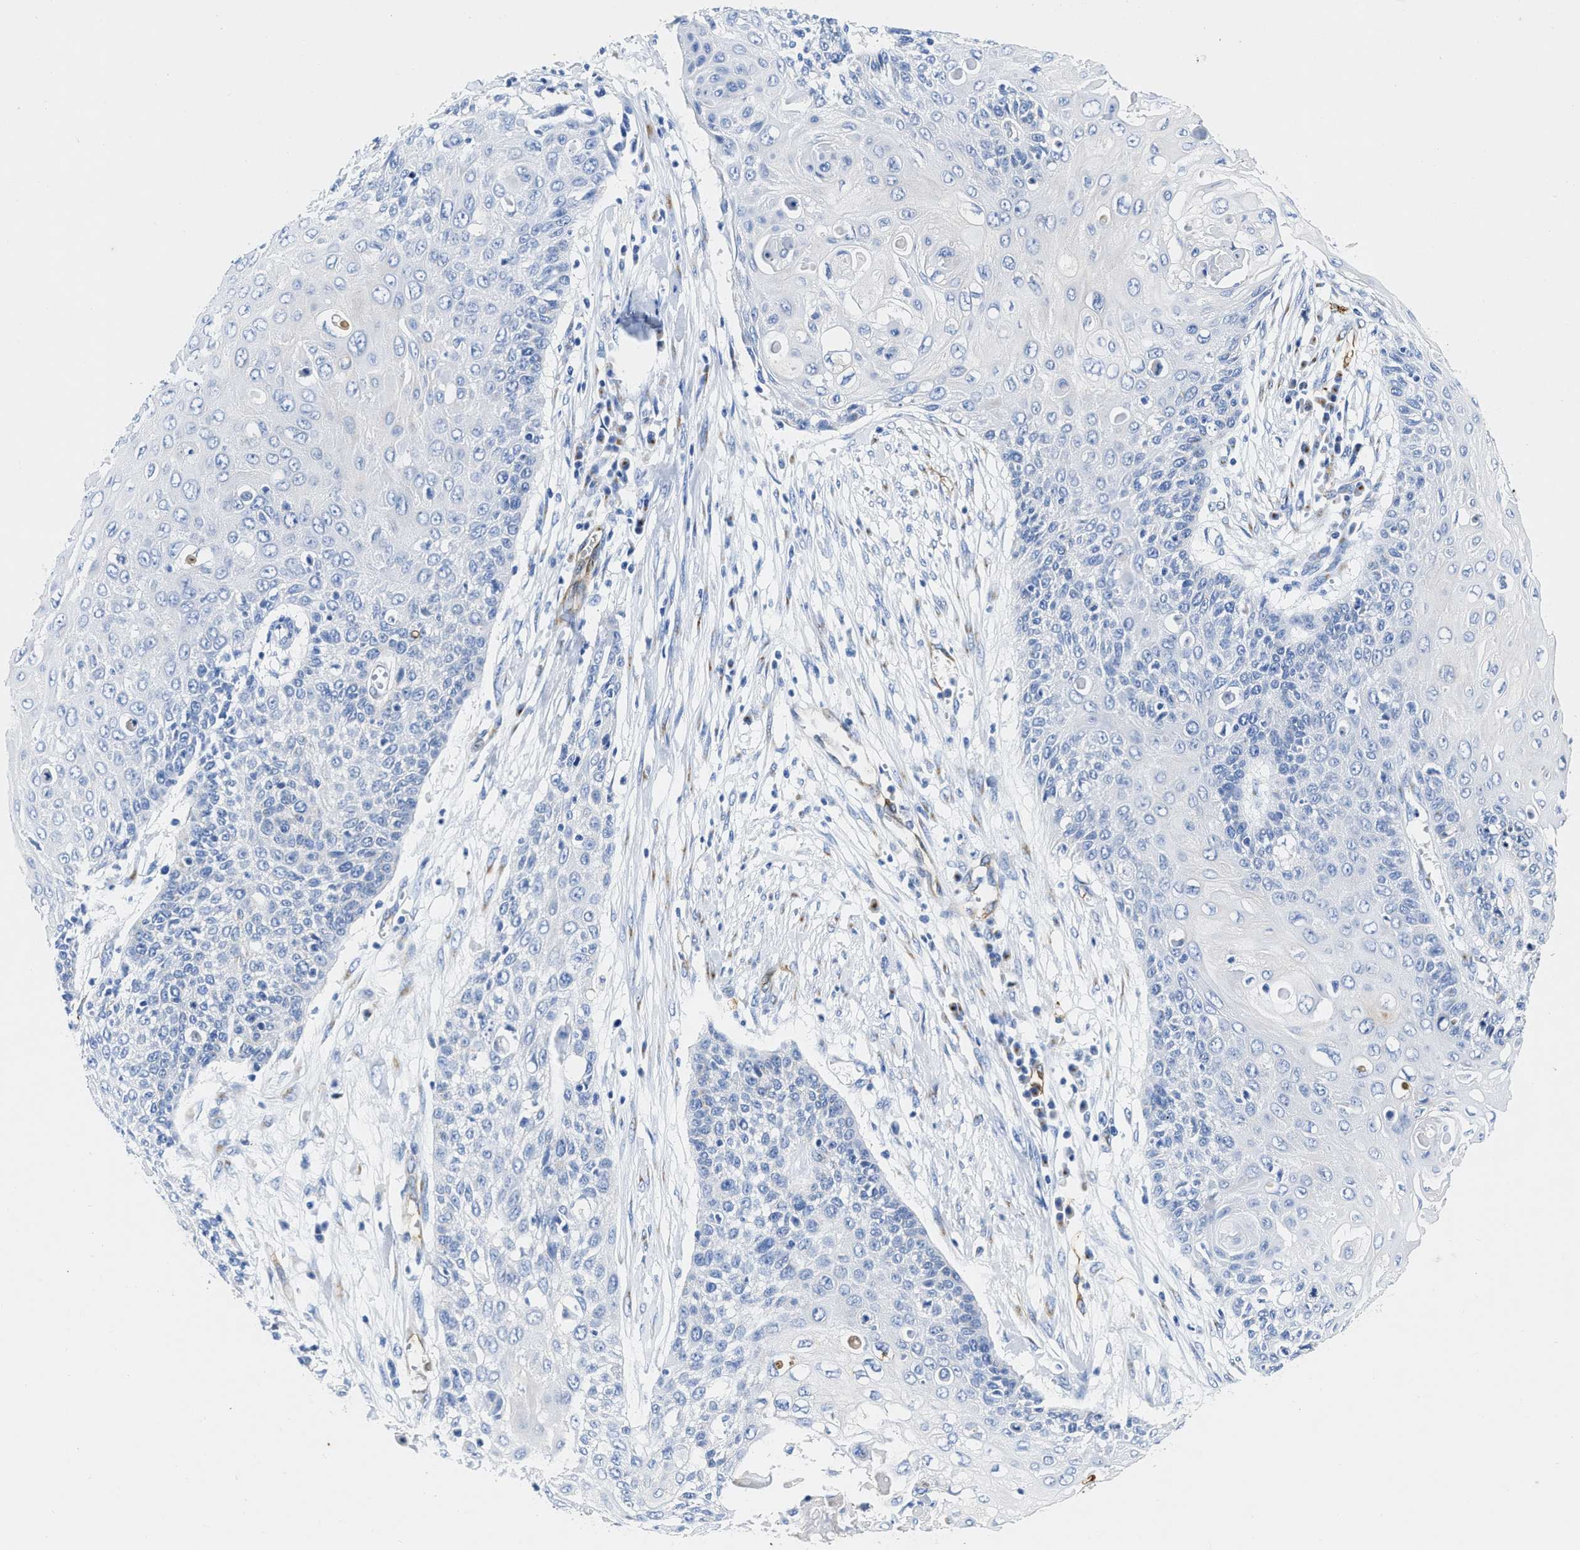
{"staining": {"intensity": "negative", "quantity": "none", "location": "none"}, "tissue": "cervical cancer", "cell_type": "Tumor cells", "image_type": "cancer", "snomed": [{"axis": "morphology", "description": "Squamous cell carcinoma, NOS"}, {"axis": "topography", "description": "Cervix"}], "caption": "IHC micrograph of human cervical cancer stained for a protein (brown), which demonstrates no expression in tumor cells.", "gene": "TVP23B", "patient": {"sex": "female", "age": 39}}